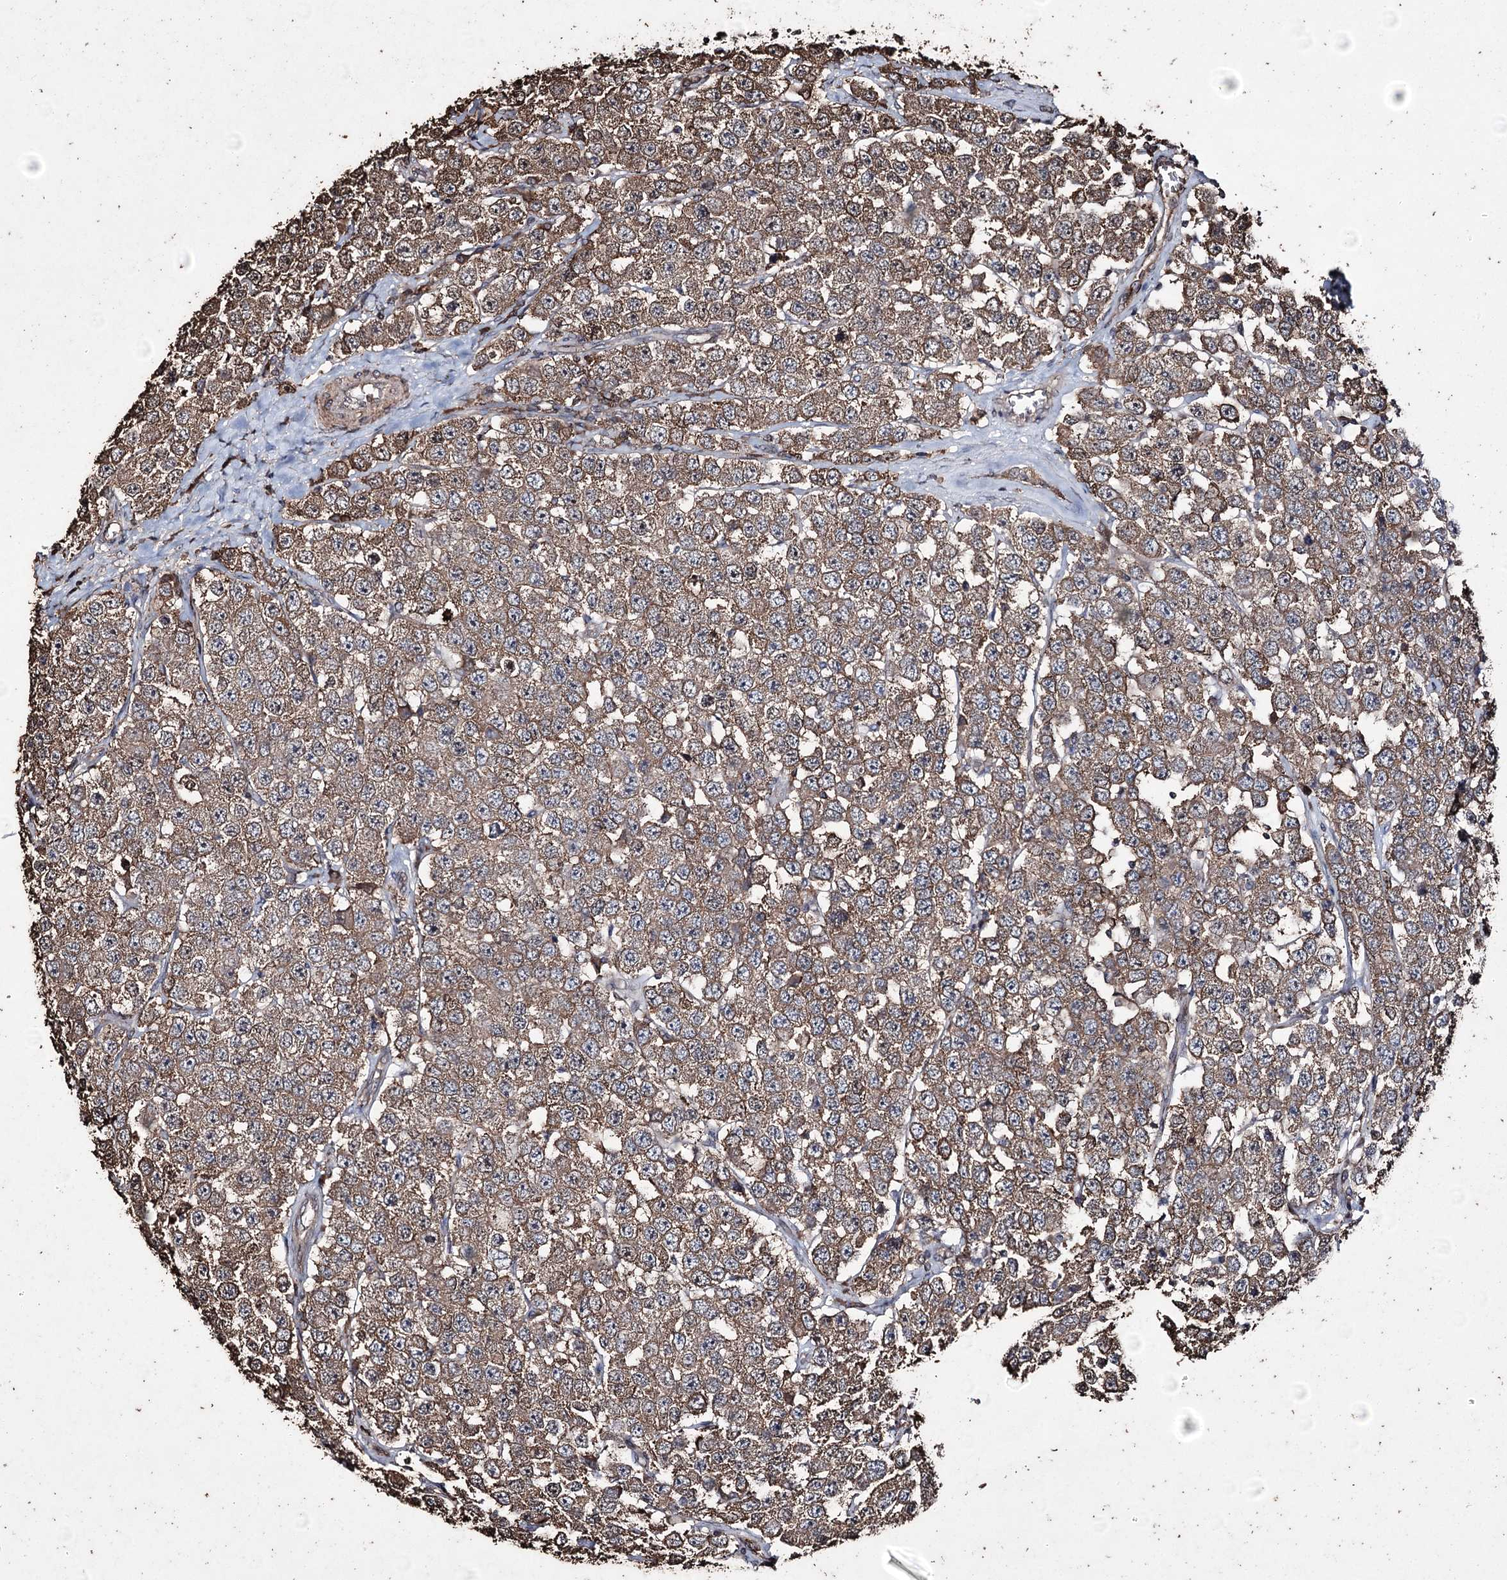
{"staining": {"intensity": "moderate", "quantity": ">75%", "location": "cytoplasmic/membranous"}, "tissue": "testis cancer", "cell_type": "Tumor cells", "image_type": "cancer", "snomed": [{"axis": "morphology", "description": "Seminoma, NOS"}, {"axis": "topography", "description": "Testis"}], "caption": "Testis cancer was stained to show a protein in brown. There is medium levels of moderate cytoplasmic/membranous staining in approximately >75% of tumor cells. The staining was performed using DAB (3,3'-diaminobenzidine) to visualize the protein expression in brown, while the nuclei were stained in blue with hematoxylin (Magnification: 20x).", "gene": "ZNF662", "patient": {"sex": "male", "age": 28}}